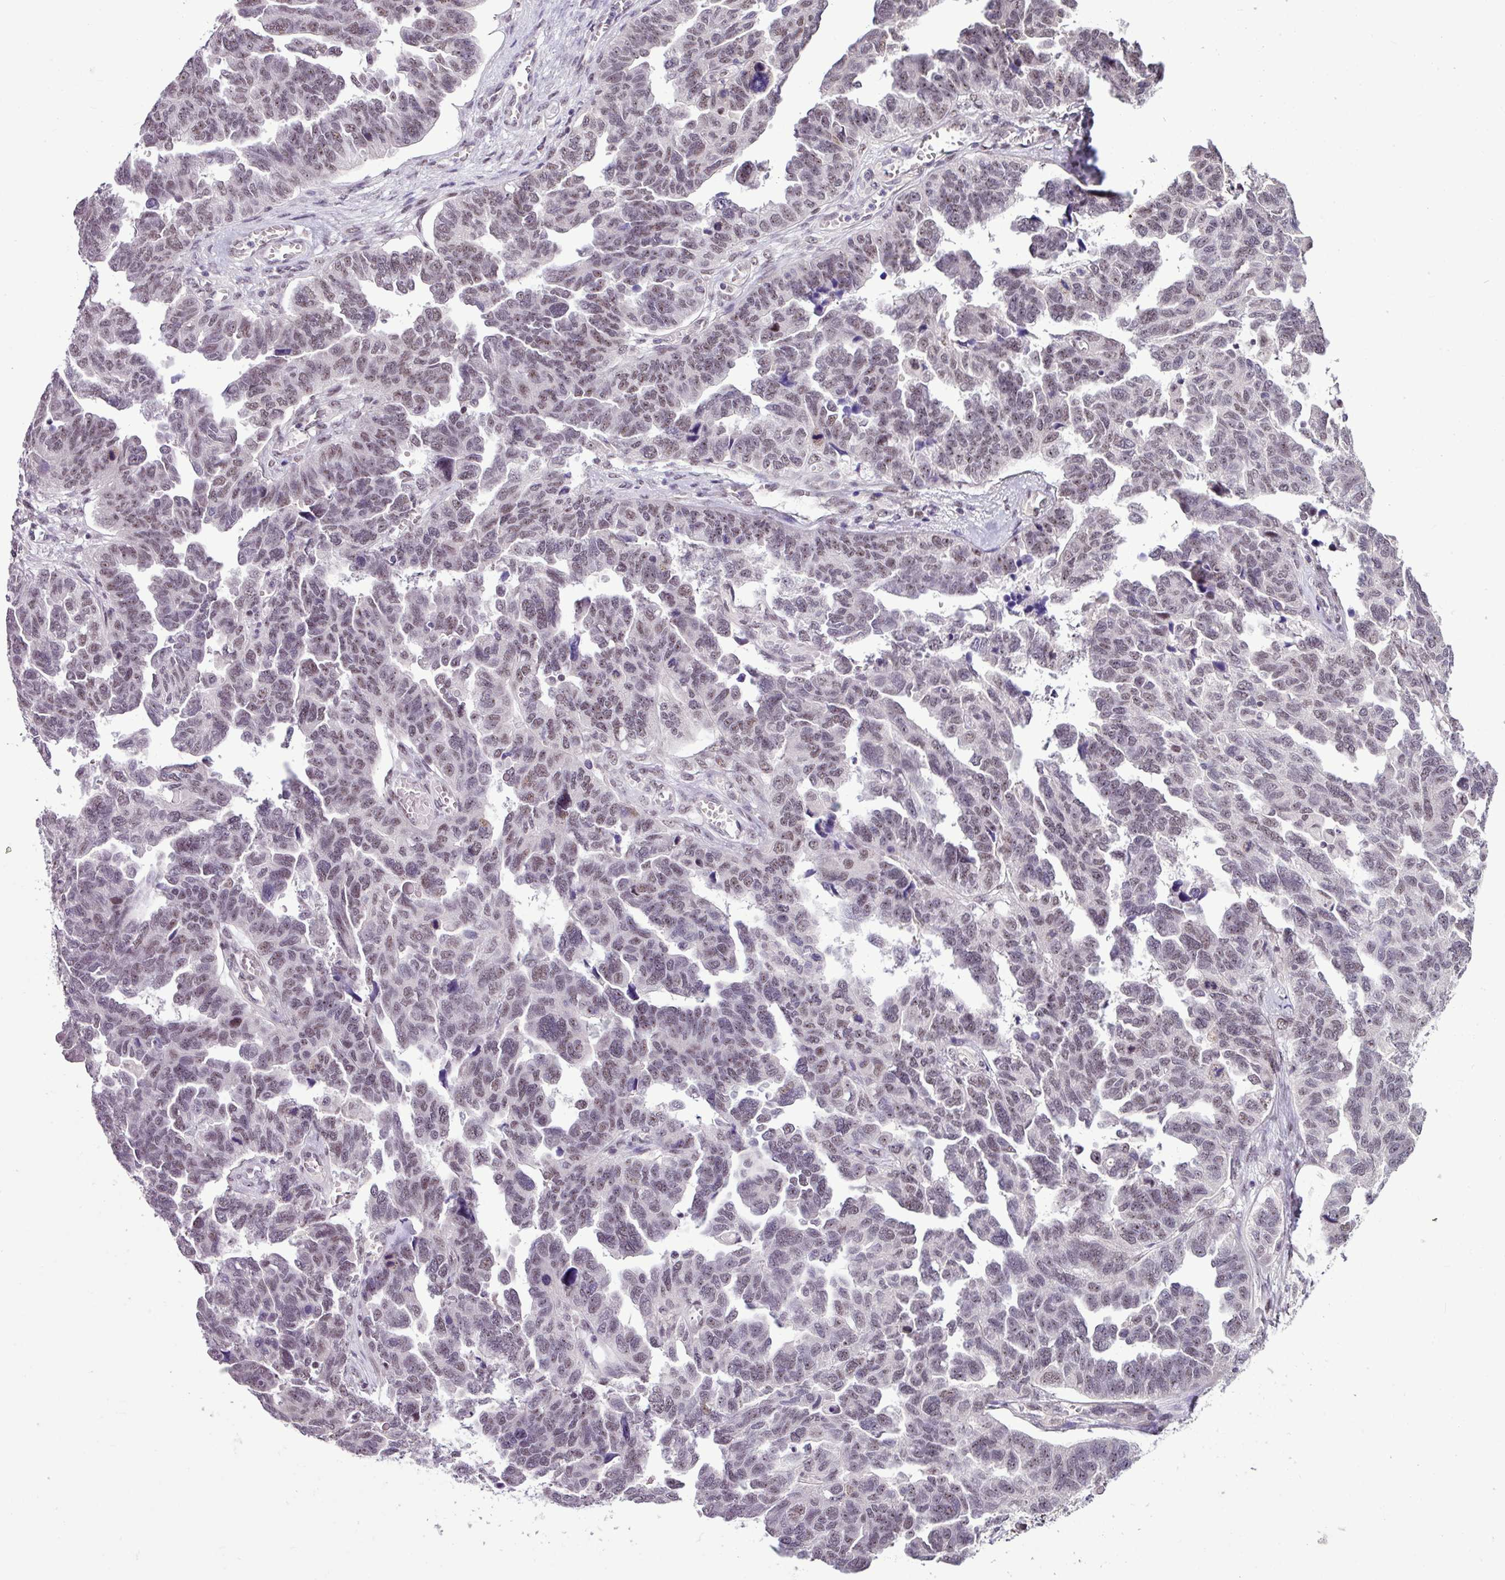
{"staining": {"intensity": "moderate", "quantity": "25%-75%", "location": "nuclear"}, "tissue": "ovarian cancer", "cell_type": "Tumor cells", "image_type": "cancer", "snomed": [{"axis": "morphology", "description": "Cystadenocarcinoma, serous, NOS"}, {"axis": "topography", "description": "Ovary"}], "caption": "Protein staining exhibits moderate nuclear expression in about 25%-75% of tumor cells in ovarian cancer. The protein of interest is stained brown, and the nuclei are stained in blue (DAB IHC with brightfield microscopy, high magnification).", "gene": "UTP18", "patient": {"sex": "female", "age": 64}}